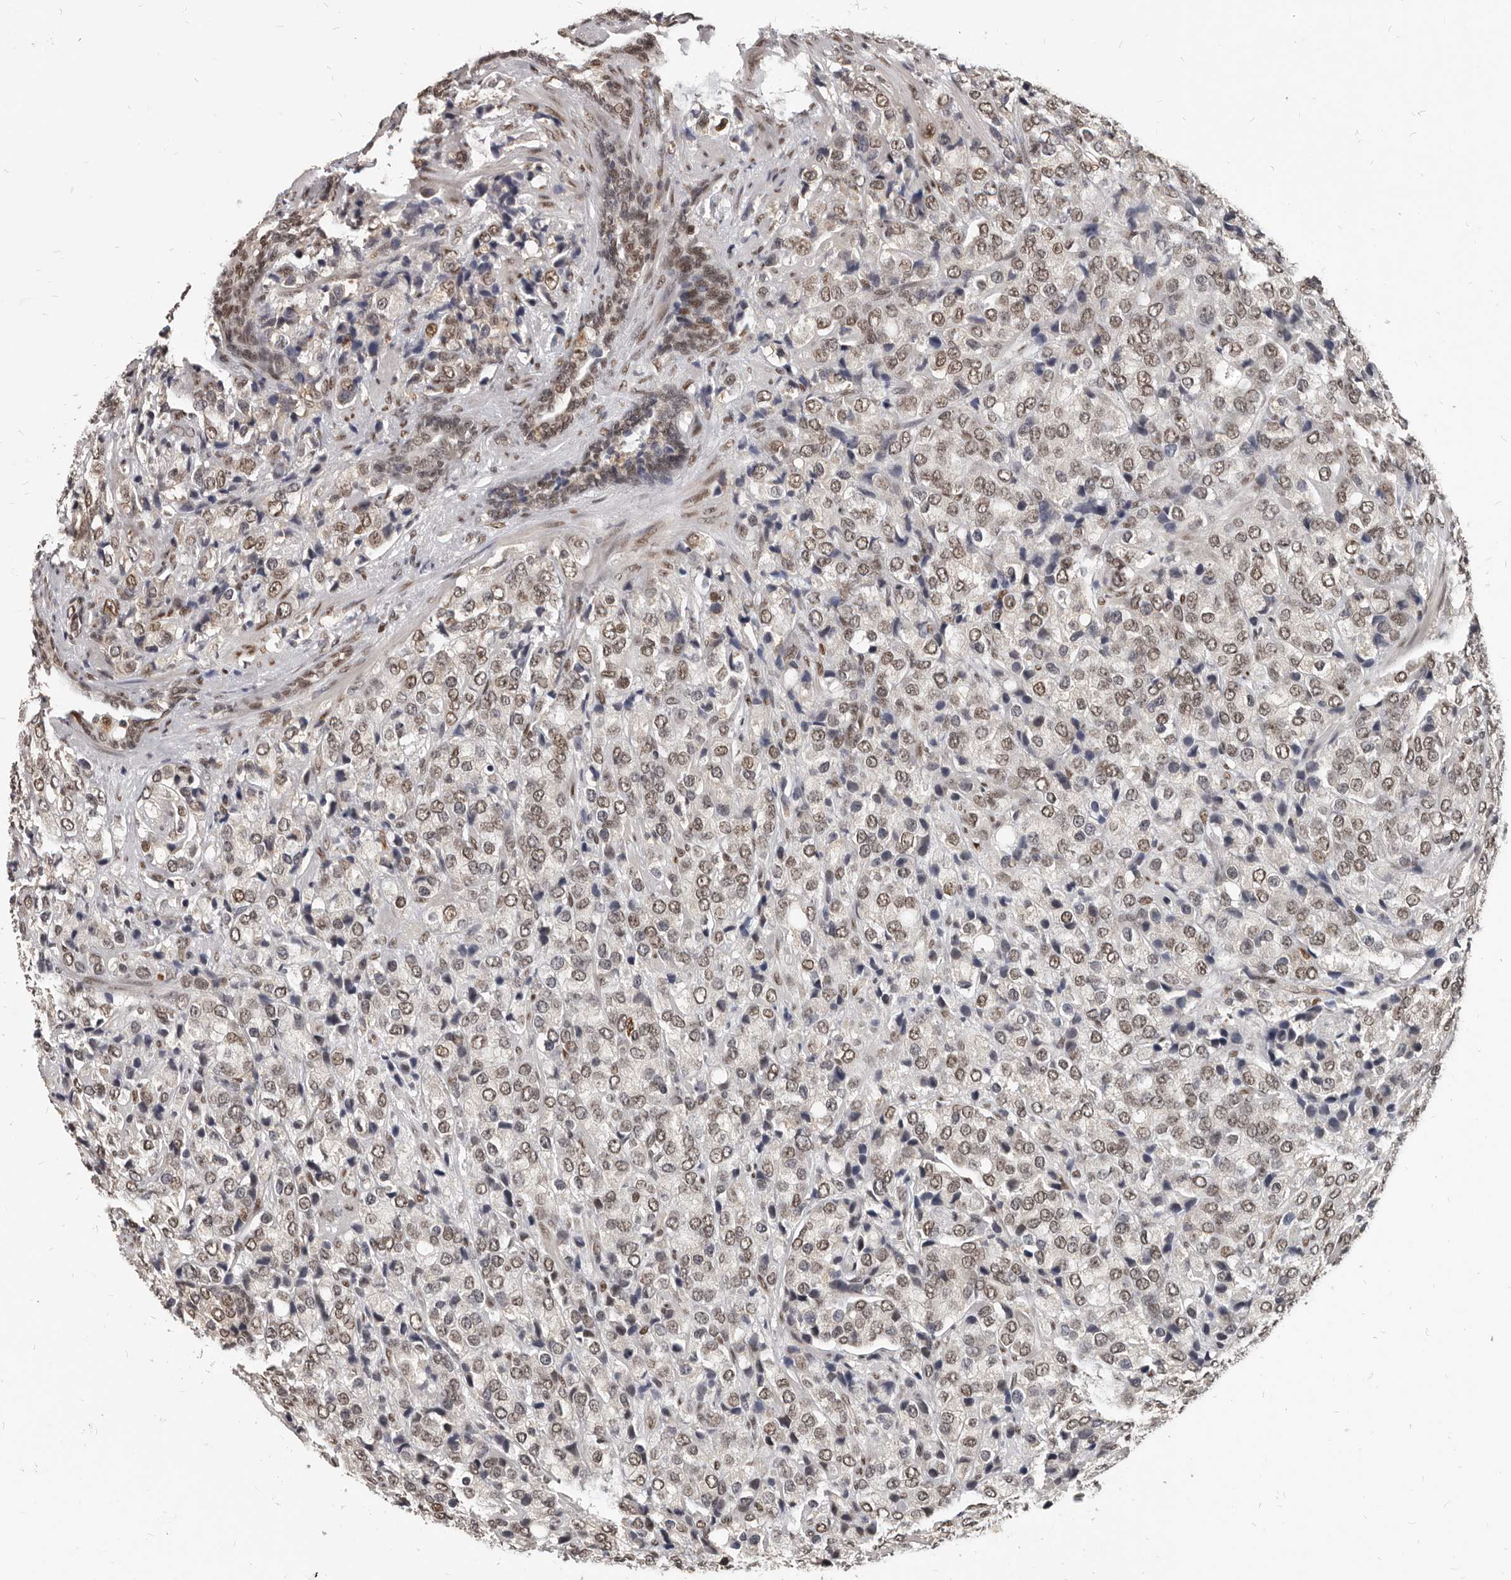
{"staining": {"intensity": "weak", "quantity": ">75%", "location": "nuclear"}, "tissue": "prostate cancer", "cell_type": "Tumor cells", "image_type": "cancer", "snomed": [{"axis": "morphology", "description": "Adenocarcinoma, Medium grade"}, {"axis": "topography", "description": "Prostate"}], "caption": "A micrograph showing weak nuclear staining in about >75% of tumor cells in prostate cancer, as visualized by brown immunohistochemical staining.", "gene": "ATF5", "patient": {"sex": "male", "age": 70}}